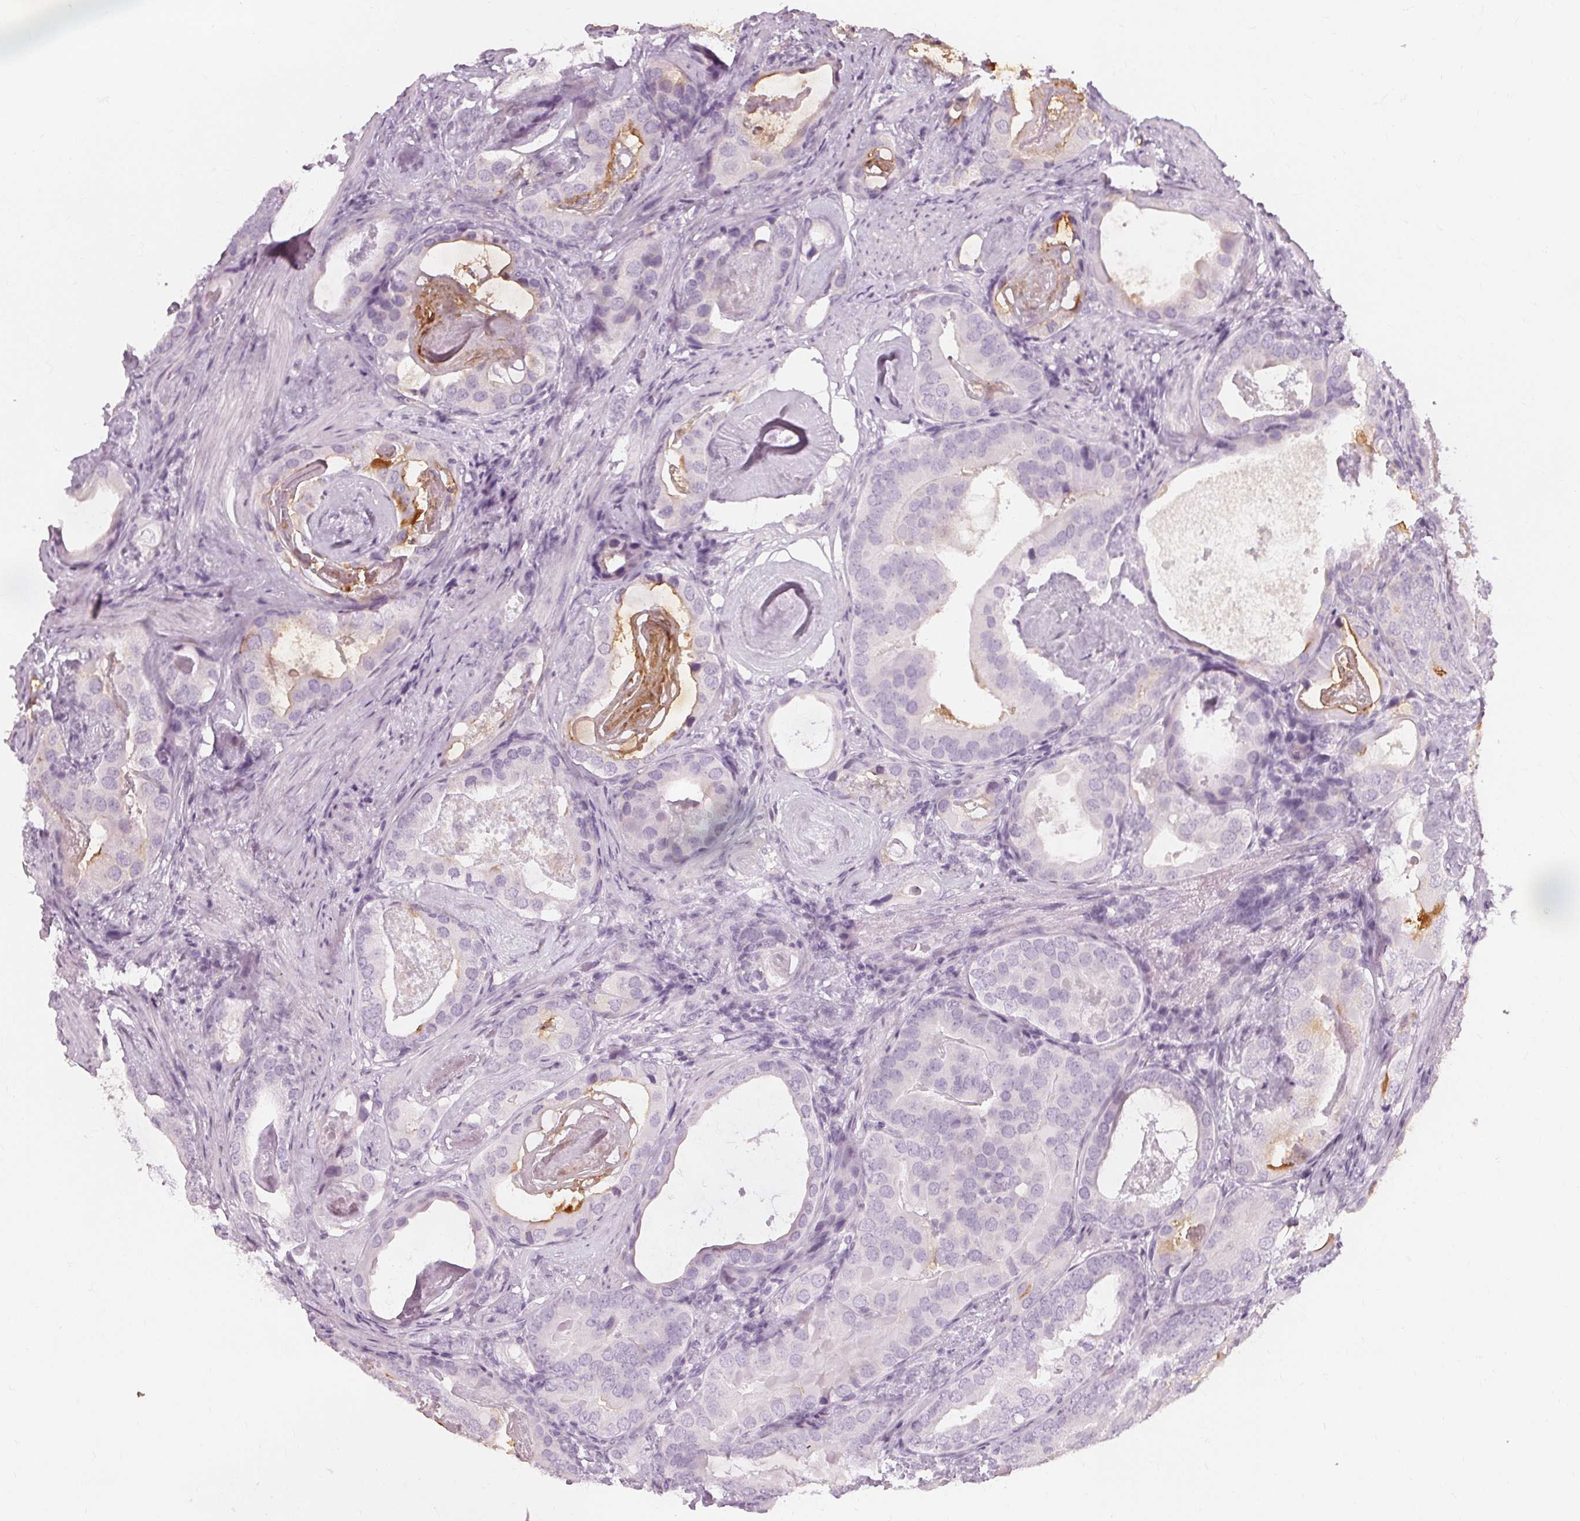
{"staining": {"intensity": "negative", "quantity": "none", "location": "none"}, "tissue": "prostate cancer", "cell_type": "Tumor cells", "image_type": "cancer", "snomed": [{"axis": "morphology", "description": "Adenocarcinoma, Low grade"}, {"axis": "topography", "description": "Prostate and seminal vesicle, NOS"}], "caption": "Tumor cells are negative for brown protein staining in prostate cancer.", "gene": "MUC12", "patient": {"sex": "male", "age": 71}}